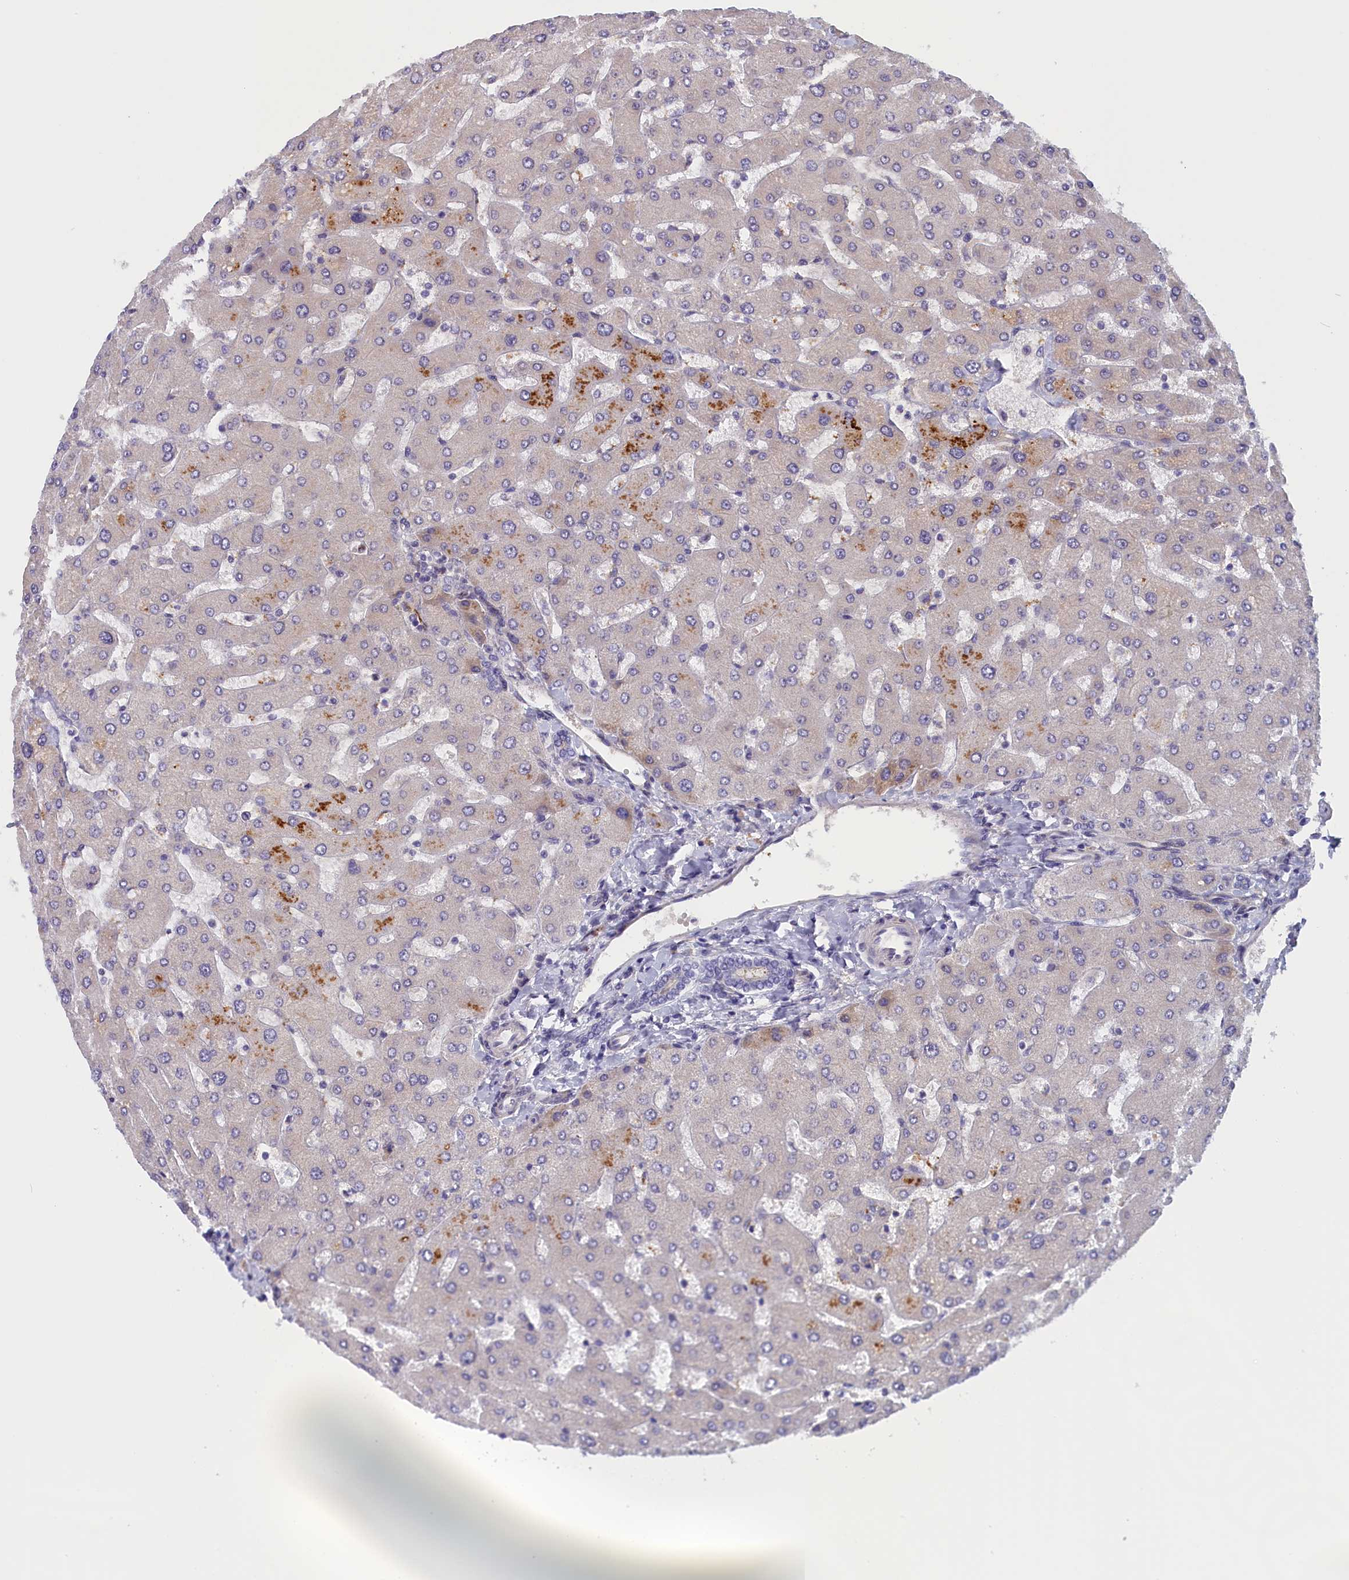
{"staining": {"intensity": "negative", "quantity": "none", "location": "none"}, "tissue": "liver", "cell_type": "Cholangiocytes", "image_type": "normal", "snomed": [{"axis": "morphology", "description": "Normal tissue, NOS"}, {"axis": "topography", "description": "Liver"}], "caption": "Image shows no significant protein expression in cholangiocytes of normal liver. (Stains: DAB (3,3'-diaminobenzidine) immunohistochemistry with hematoxylin counter stain, Microscopy: brightfield microscopy at high magnification).", "gene": "IGFALS", "patient": {"sex": "male", "age": 55}}